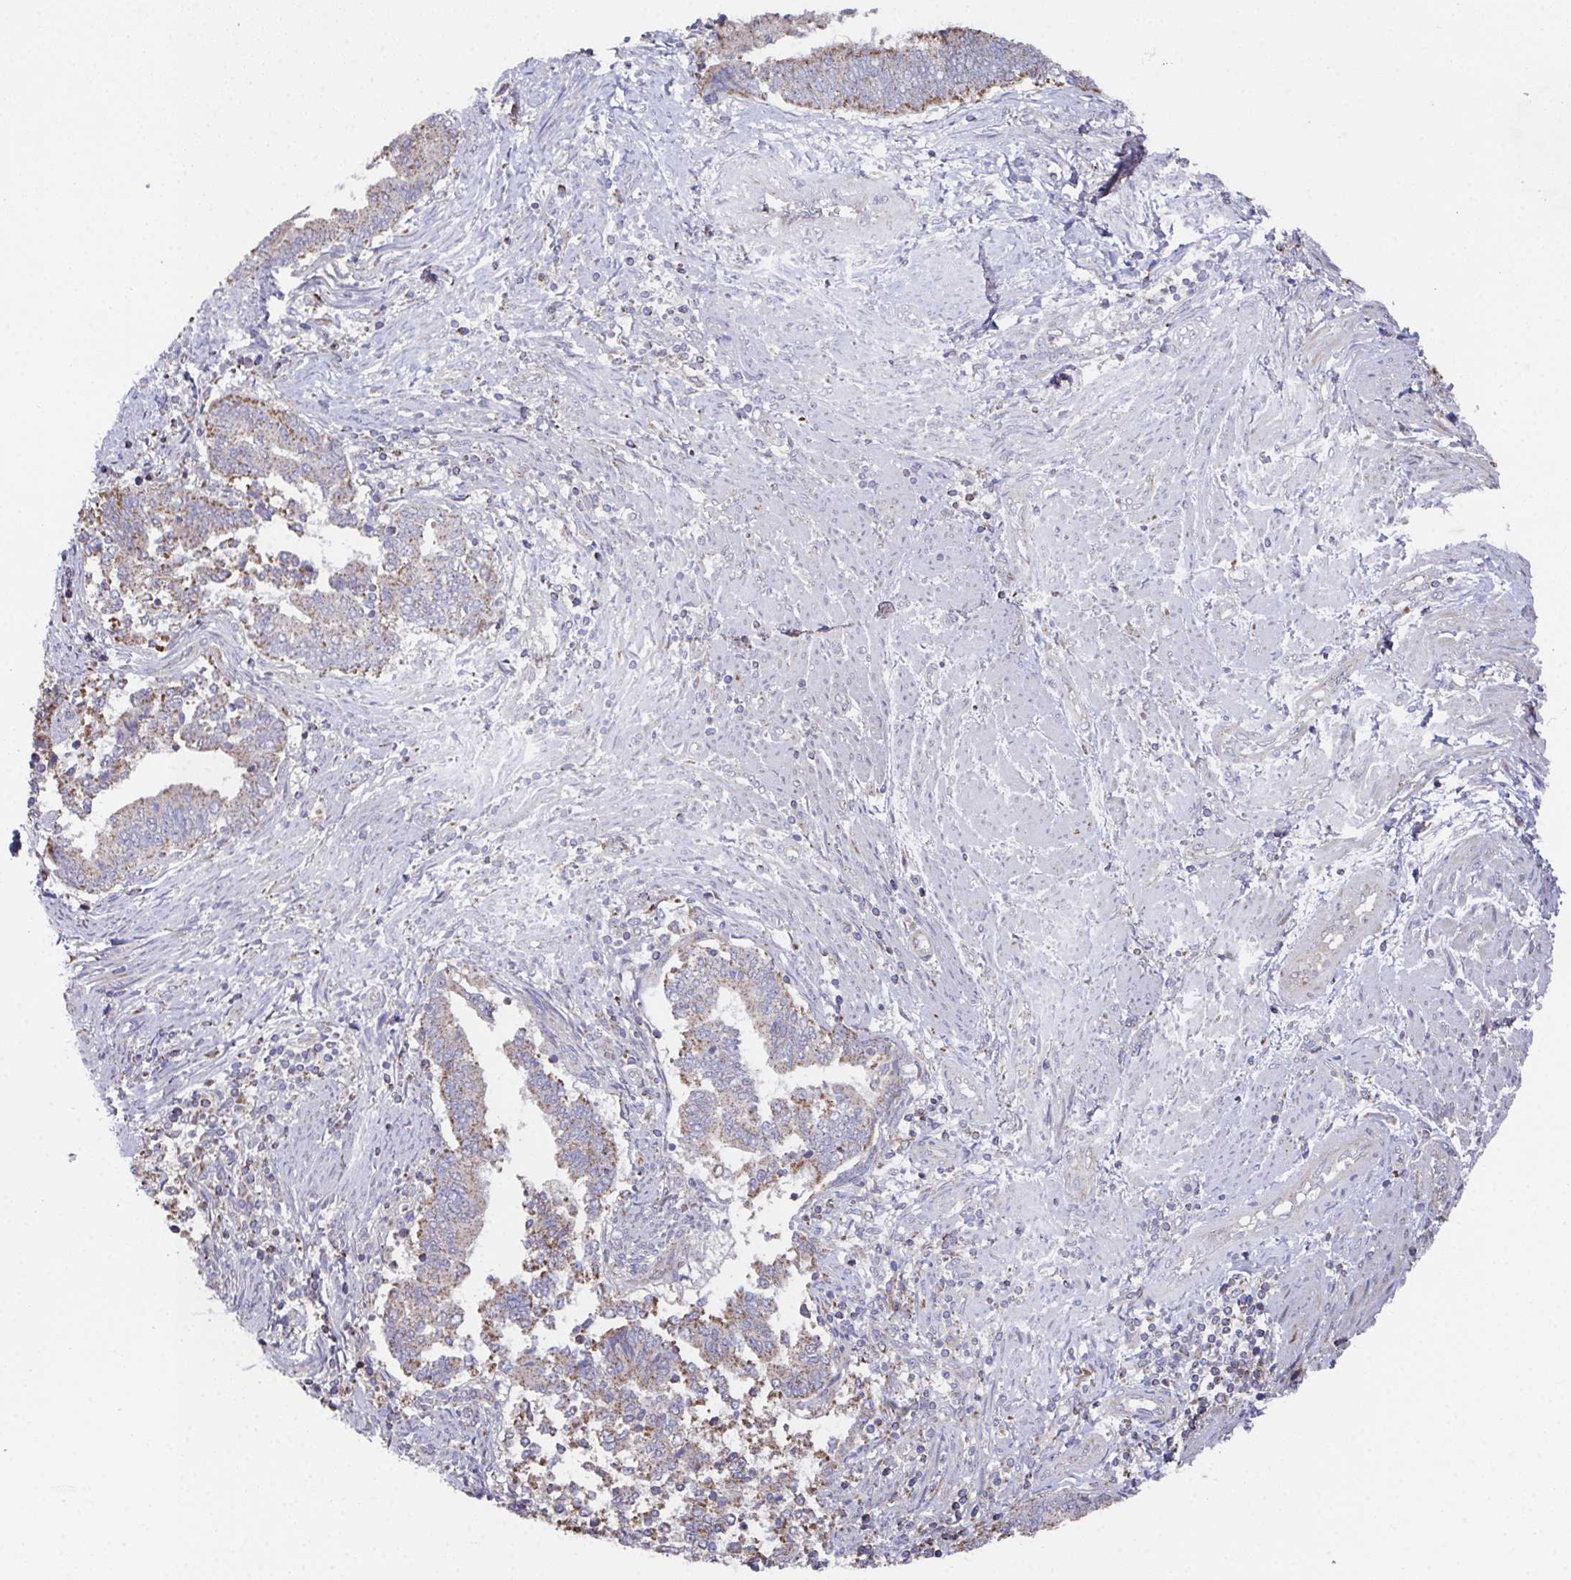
{"staining": {"intensity": "weak", "quantity": "25%-75%", "location": "cytoplasmic/membranous"}, "tissue": "endometrial cancer", "cell_type": "Tumor cells", "image_type": "cancer", "snomed": [{"axis": "morphology", "description": "Adenocarcinoma, NOS"}, {"axis": "topography", "description": "Endometrium"}], "caption": "A high-resolution histopathology image shows immunohistochemistry (IHC) staining of endometrial cancer (adenocarcinoma), which displays weak cytoplasmic/membranous expression in approximately 25%-75% of tumor cells. Immunohistochemistry stains the protein in brown and the nuclei are stained blue.", "gene": "MT-ND3", "patient": {"sex": "female", "age": 65}}